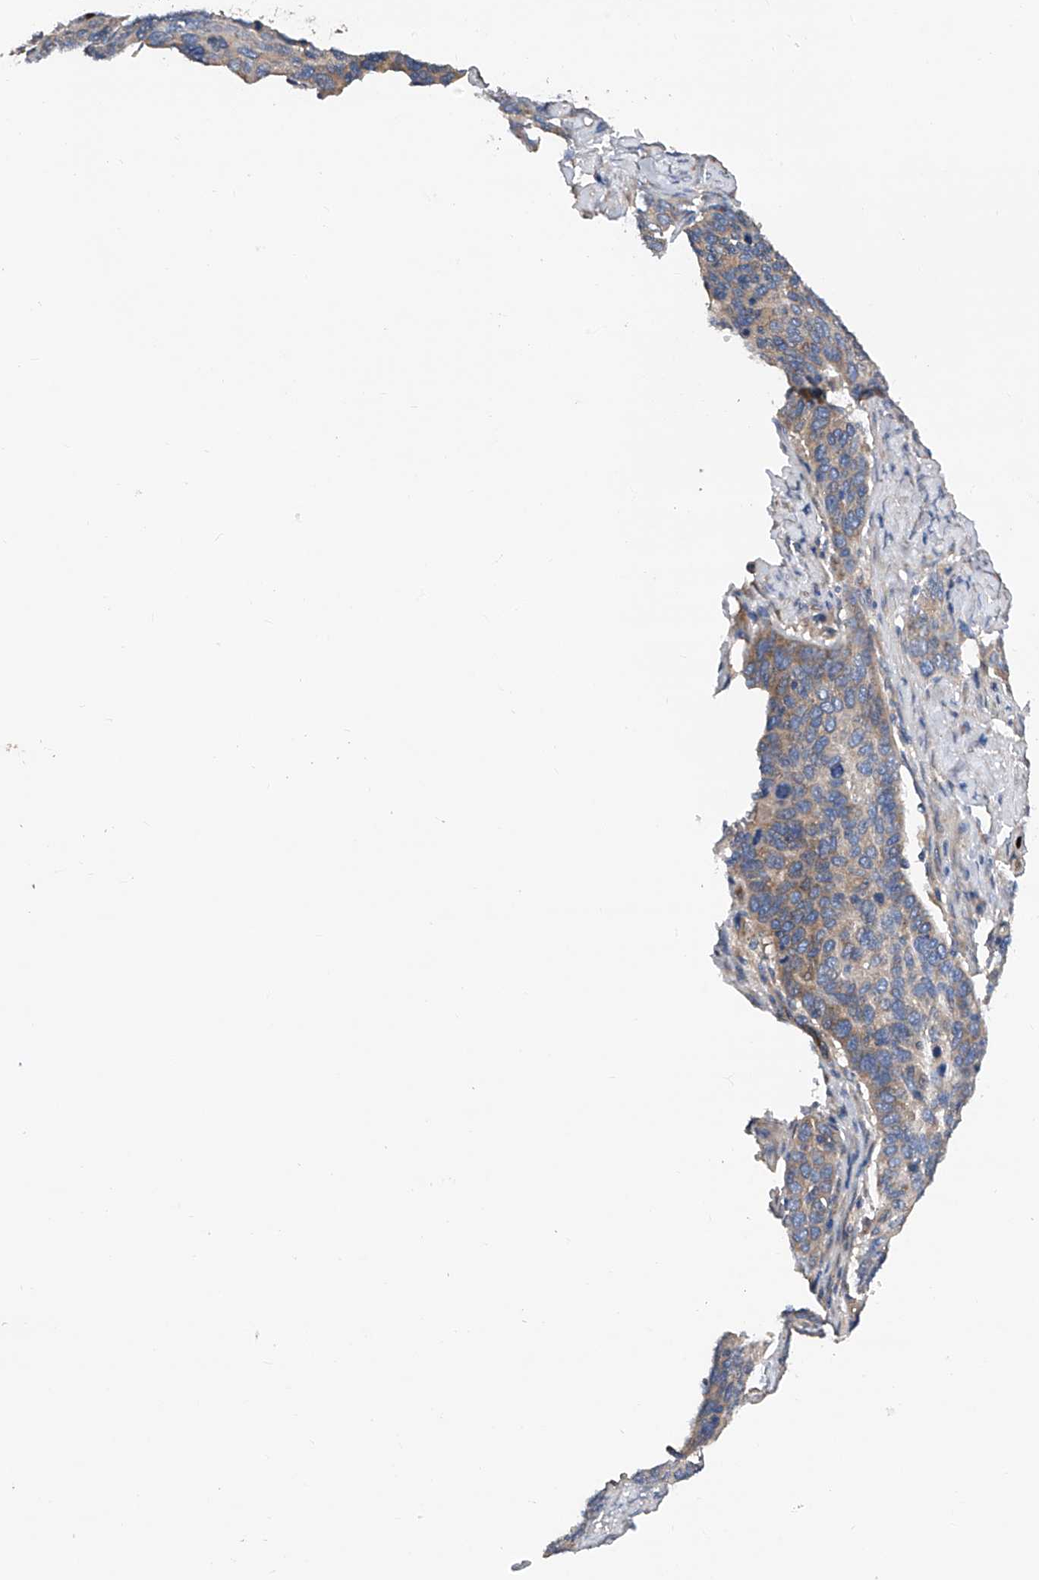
{"staining": {"intensity": "weak", "quantity": "25%-75%", "location": "cytoplasmic/membranous"}, "tissue": "cervical cancer", "cell_type": "Tumor cells", "image_type": "cancer", "snomed": [{"axis": "morphology", "description": "Squamous cell carcinoma, NOS"}, {"axis": "topography", "description": "Cervix"}], "caption": "IHC photomicrograph of human cervical cancer stained for a protein (brown), which shows low levels of weak cytoplasmic/membranous expression in approximately 25%-75% of tumor cells.", "gene": "PTK2", "patient": {"sex": "female", "age": 60}}